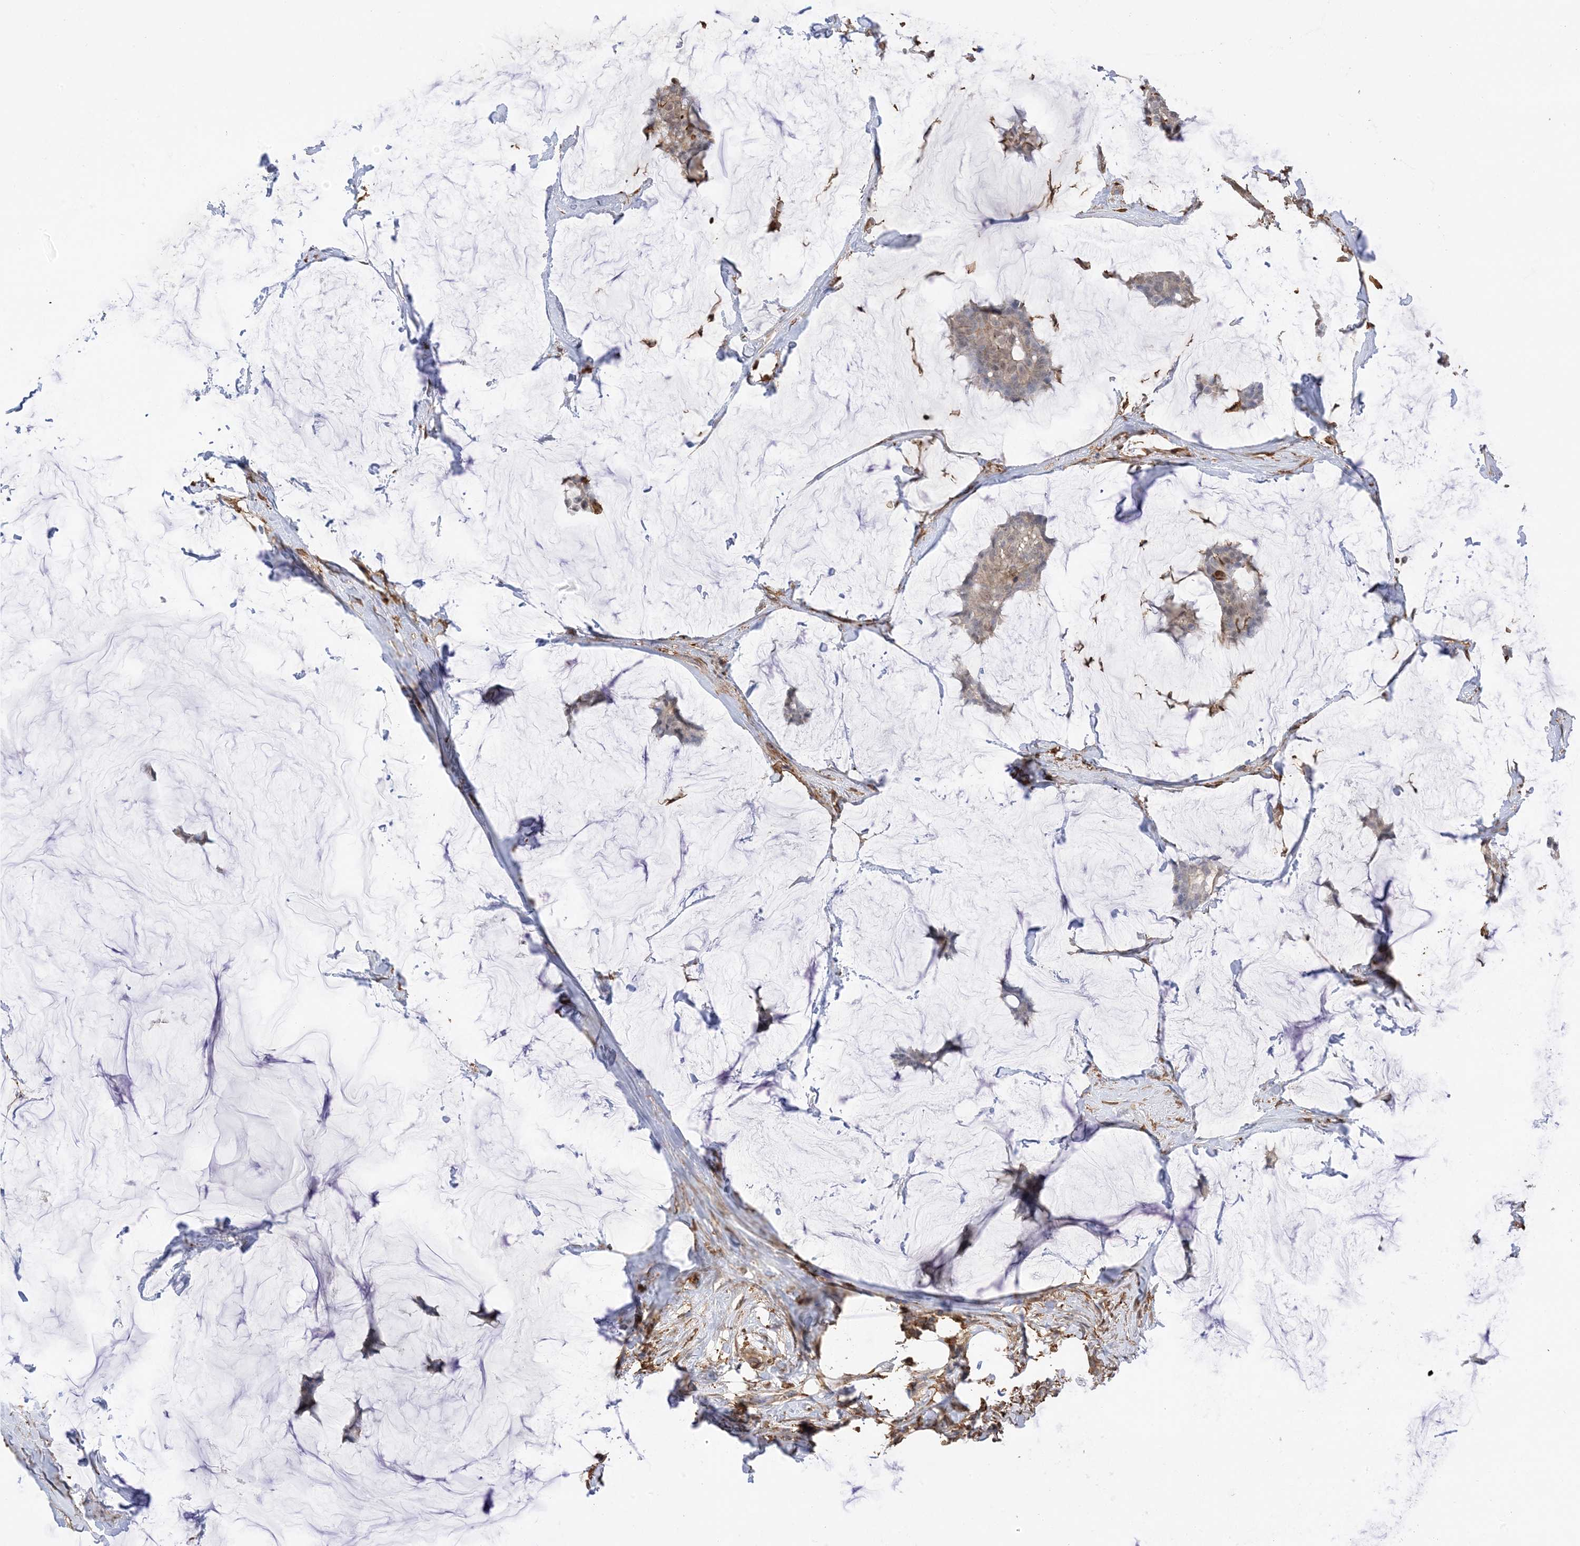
{"staining": {"intensity": "weak", "quantity": "<25%", "location": "cytoplasmic/membranous"}, "tissue": "breast cancer", "cell_type": "Tumor cells", "image_type": "cancer", "snomed": [{"axis": "morphology", "description": "Duct carcinoma"}, {"axis": "topography", "description": "Breast"}], "caption": "DAB immunohistochemical staining of invasive ductal carcinoma (breast) reveals no significant positivity in tumor cells.", "gene": "PHACTR2", "patient": {"sex": "female", "age": 93}}